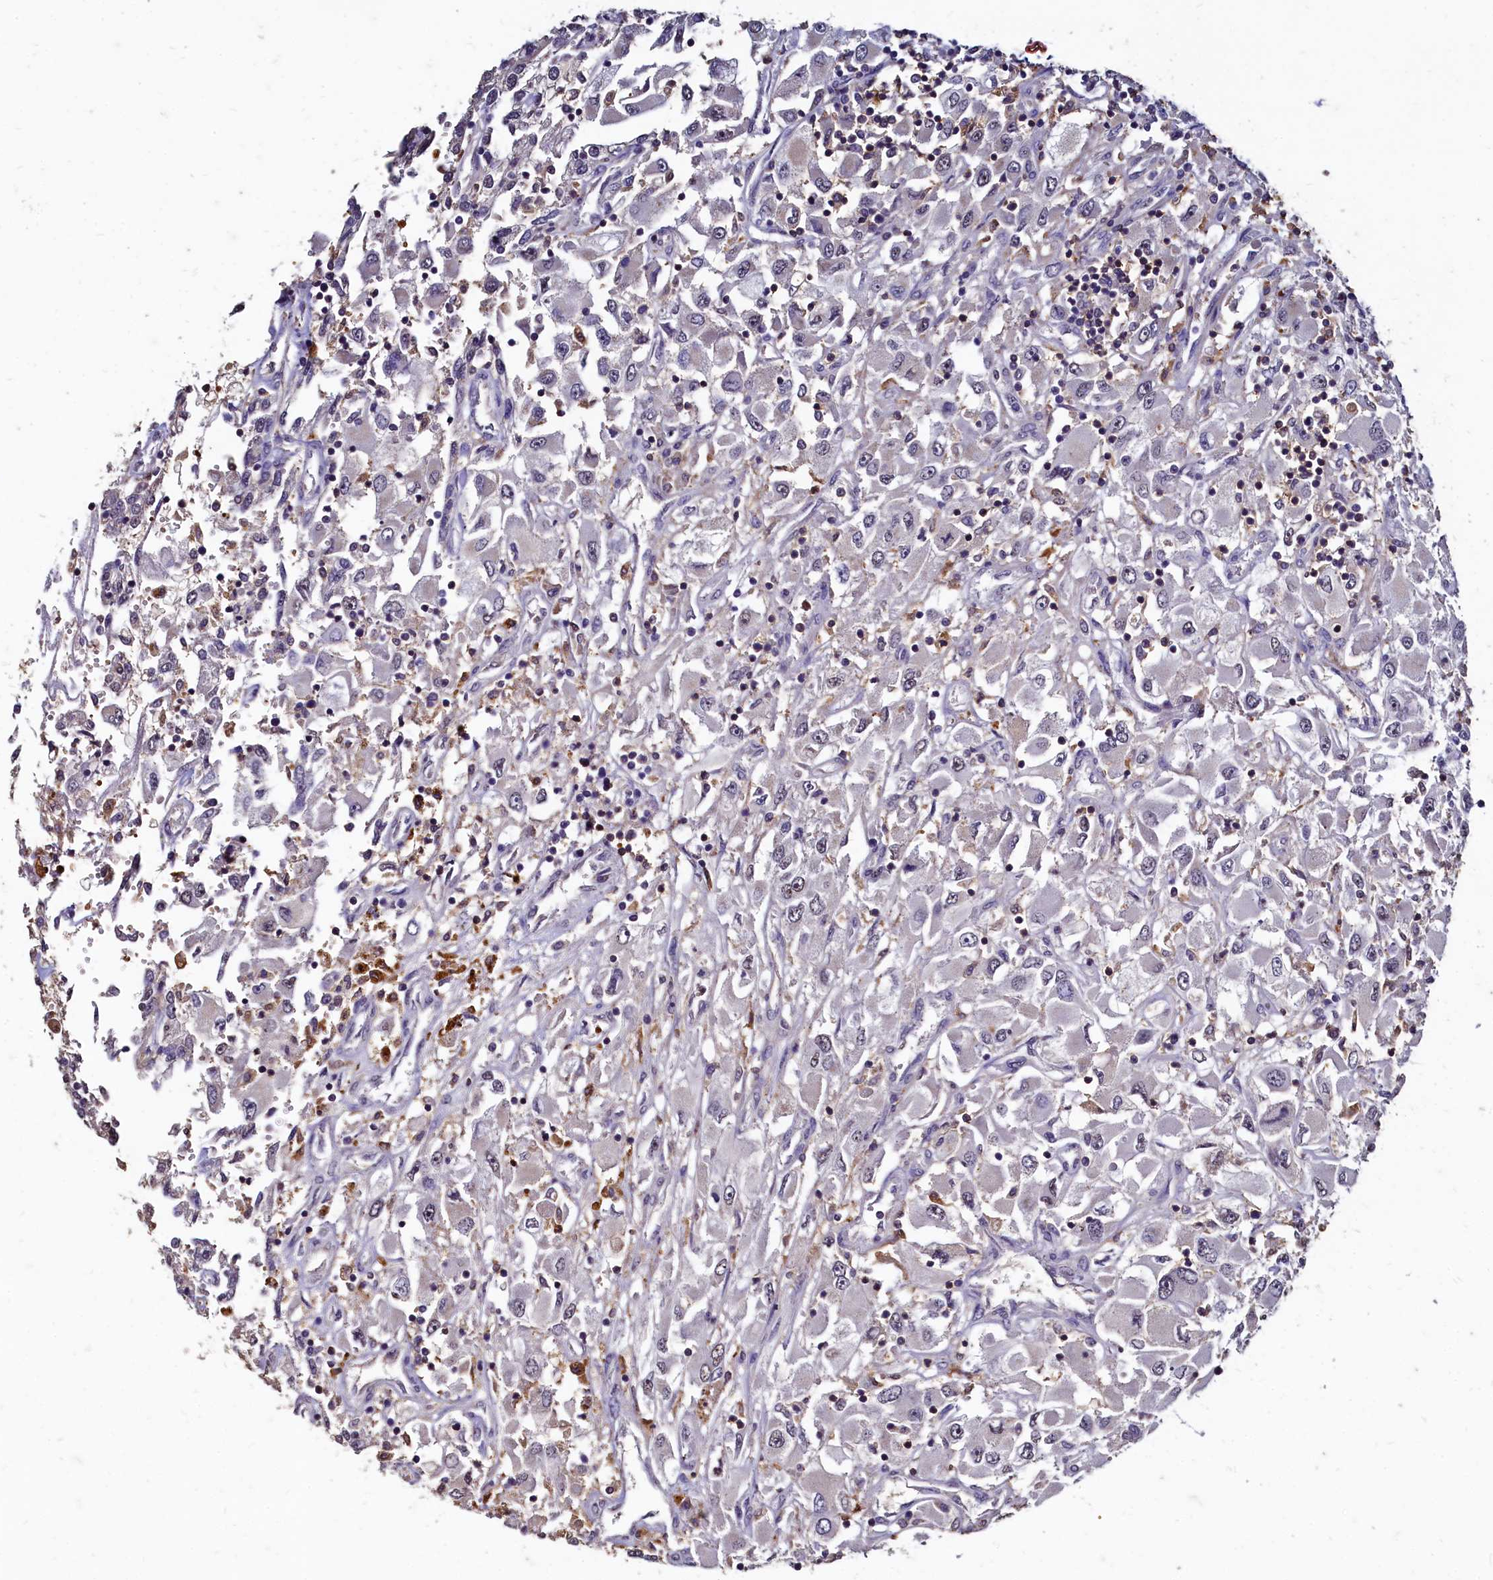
{"staining": {"intensity": "negative", "quantity": "none", "location": "none"}, "tissue": "renal cancer", "cell_type": "Tumor cells", "image_type": "cancer", "snomed": [{"axis": "morphology", "description": "Adenocarcinoma, NOS"}, {"axis": "topography", "description": "Kidney"}], "caption": "Protein analysis of adenocarcinoma (renal) exhibits no significant staining in tumor cells.", "gene": "CSTPP1", "patient": {"sex": "female", "age": 52}}